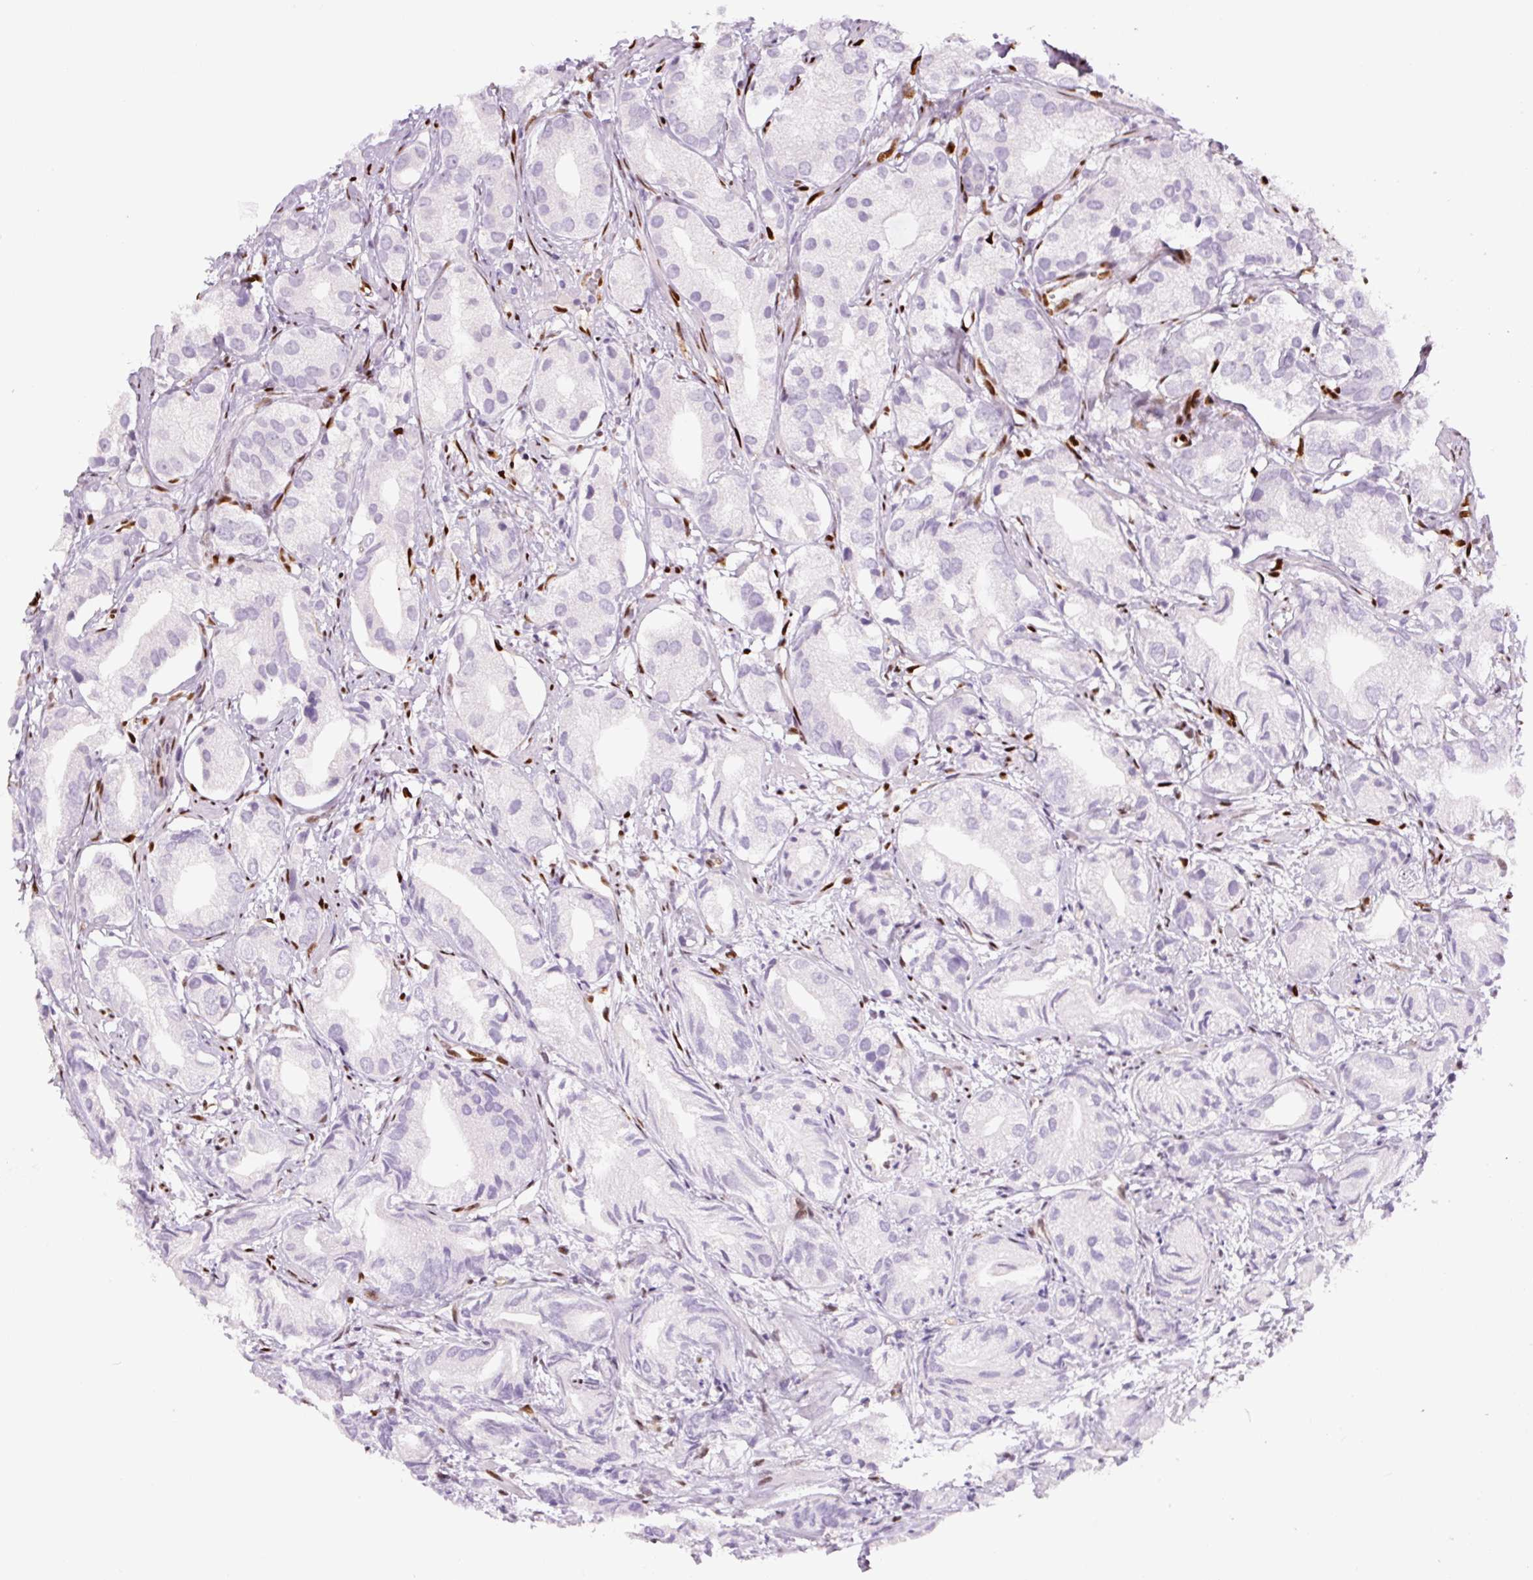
{"staining": {"intensity": "negative", "quantity": "none", "location": "none"}, "tissue": "prostate cancer", "cell_type": "Tumor cells", "image_type": "cancer", "snomed": [{"axis": "morphology", "description": "Adenocarcinoma, High grade"}, {"axis": "topography", "description": "Prostate"}], "caption": "Tumor cells are negative for protein expression in human adenocarcinoma (high-grade) (prostate).", "gene": "ZEB1", "patient": {"sex": "male", "age": 82}}